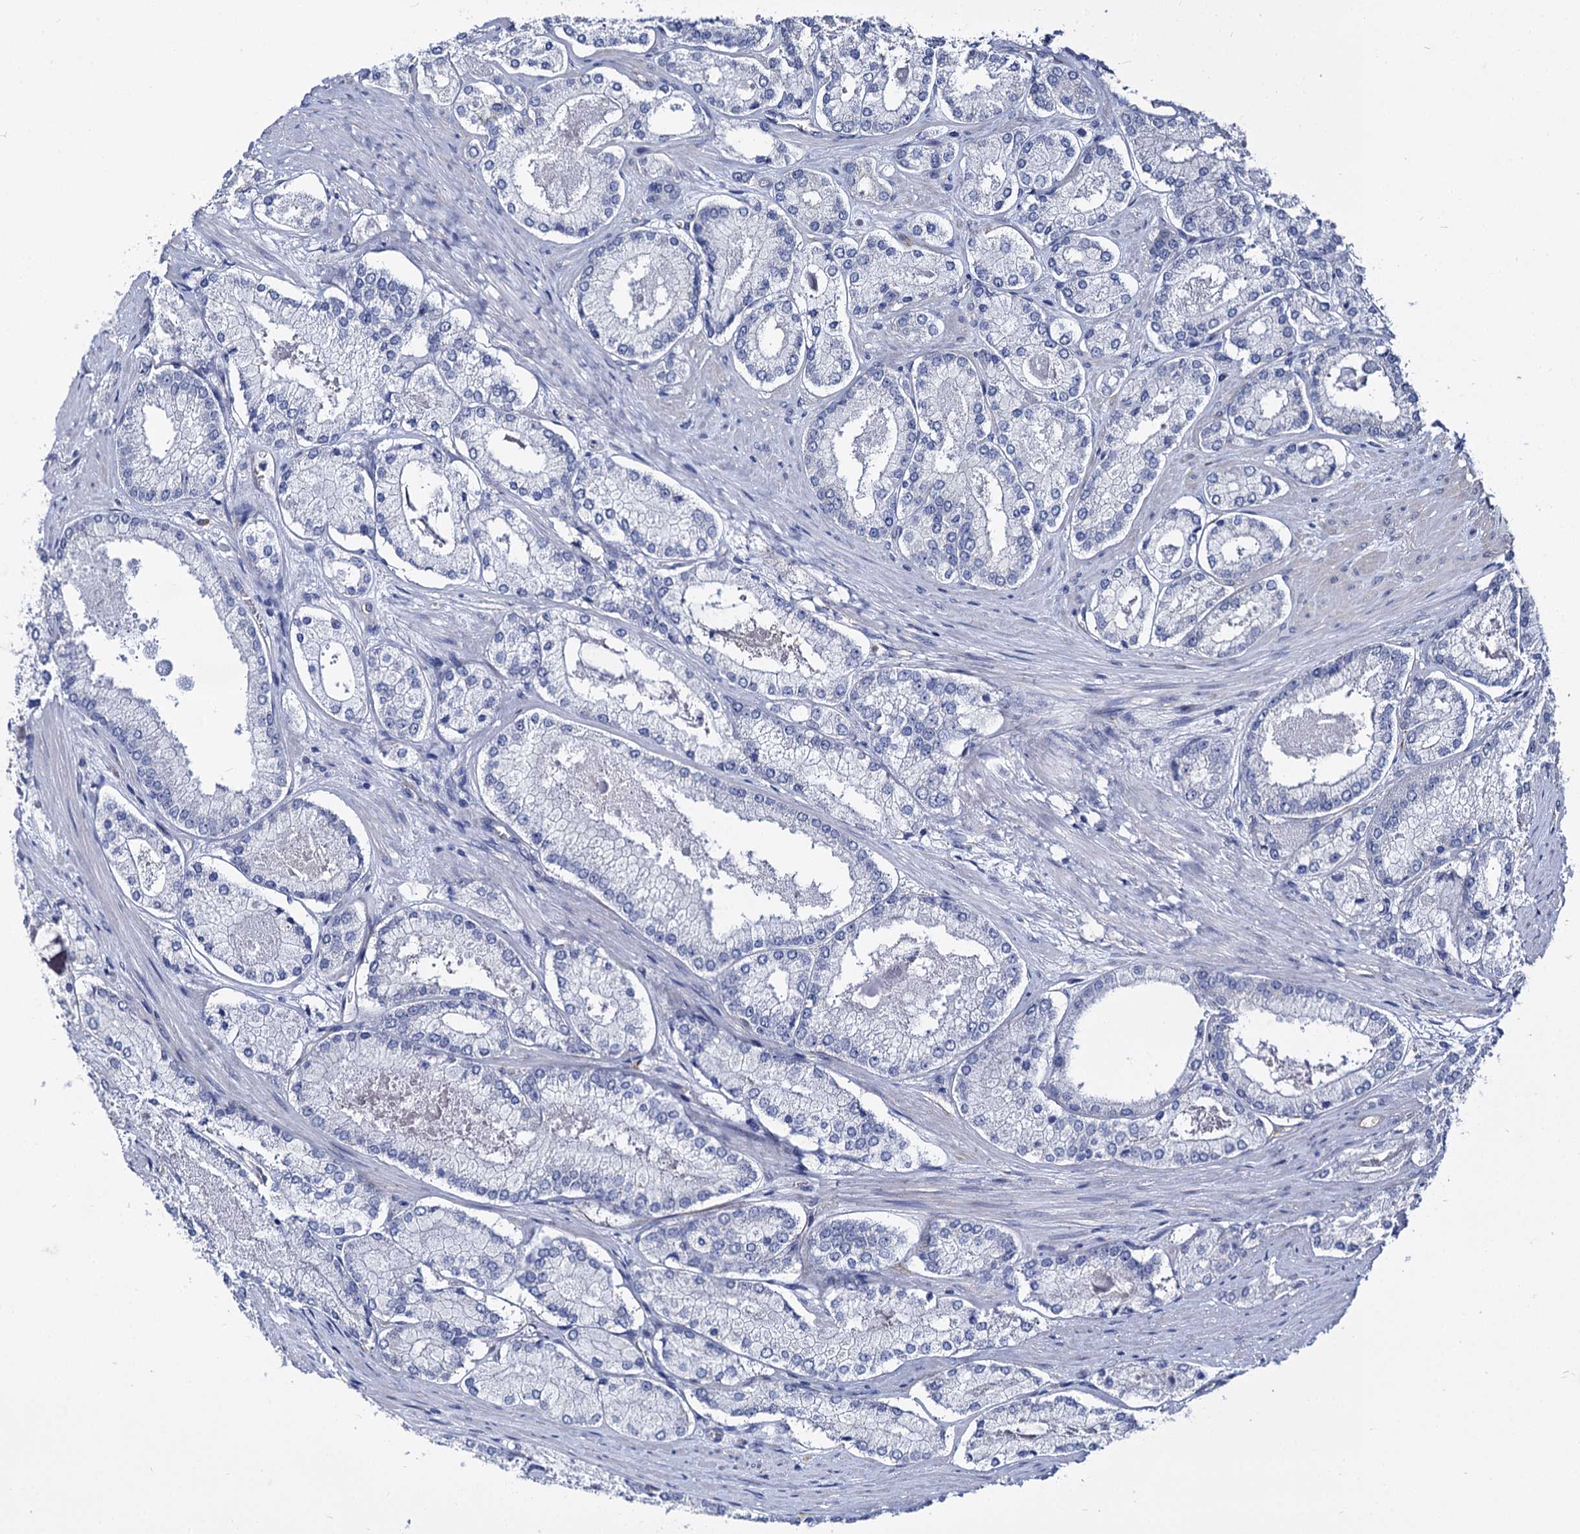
{"staining": {"intensity": "negative", "quantity": "none", "location": "none"}, "tissue": "prostate cancer", "cell_type": "Tumor cells", "image_type": "cancer", "snomed": [{"axis": "morphology", "description": "Adenocarcinoma, Low grade"}, {"axis": "topography", "description": "Prostate"}], "caption": "A high-resolution histopathology image shows IHC staining of prostate cancer (low-grade adenocarcinoma), which exhibits no significant staining in tumor cells.", "gene": "CBFB", "patient": {"sex": "male", "age": 74}}